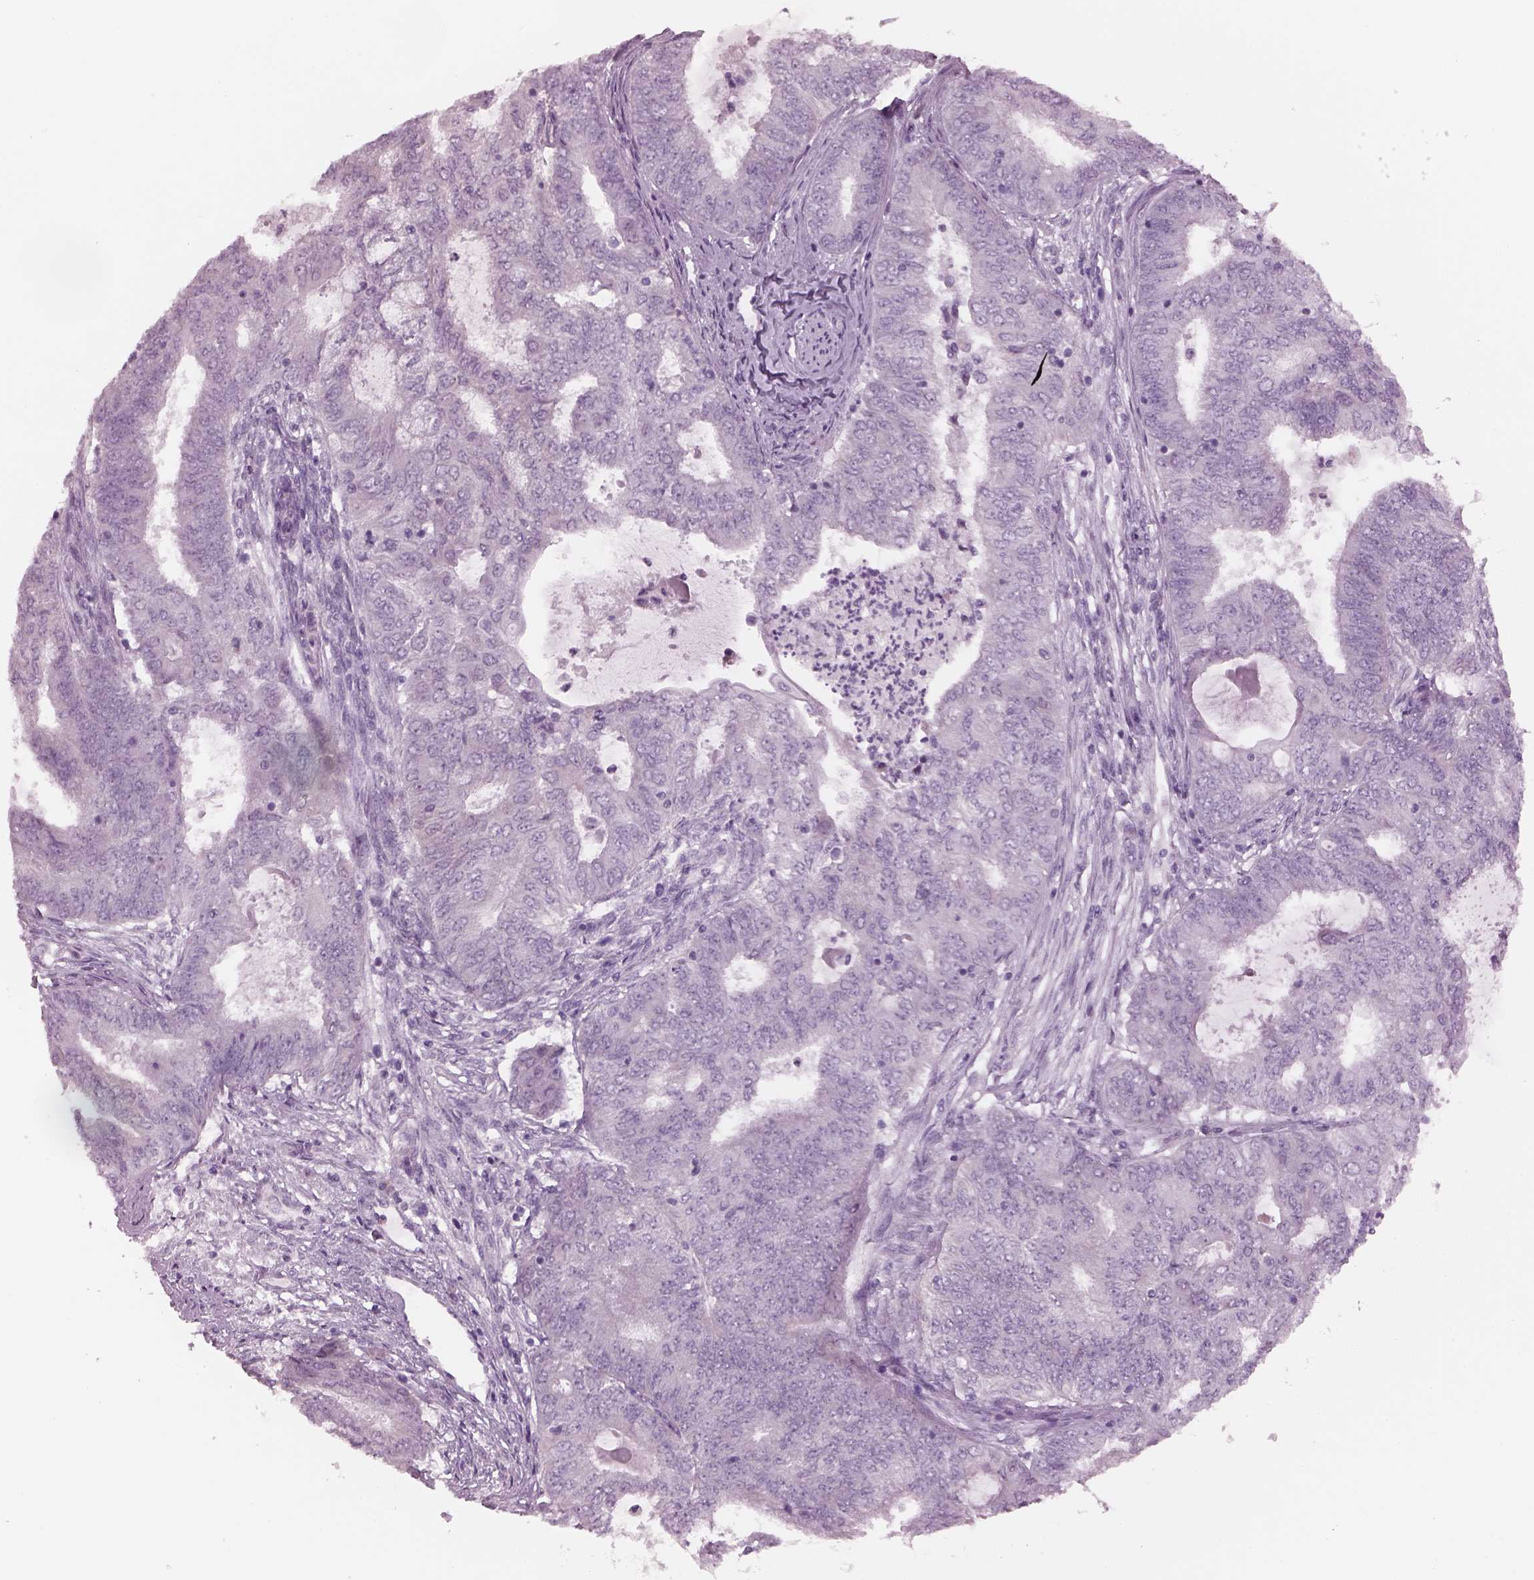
{"staining": {"intensity": "negative", "quantity": "none", "location": "none"}, "tissue": "endometrial cancer", "cell_type": "Tumor cells", "image_type": "cancer", "snomed": [{"axis": "morphology", "description": "Adenocarcinoma, NOS"}, {"axis": "topography", "description": "Endometrium"}], "caption": "Endometrial cancer was stained to show a protein in brown. There is no significant expression in tumor cells. (Brightfield microscopy of DAB immunohistochemistry at high magnification).", "gene": "CYLC1", "patient": {"sex": "female", "age": 62}}